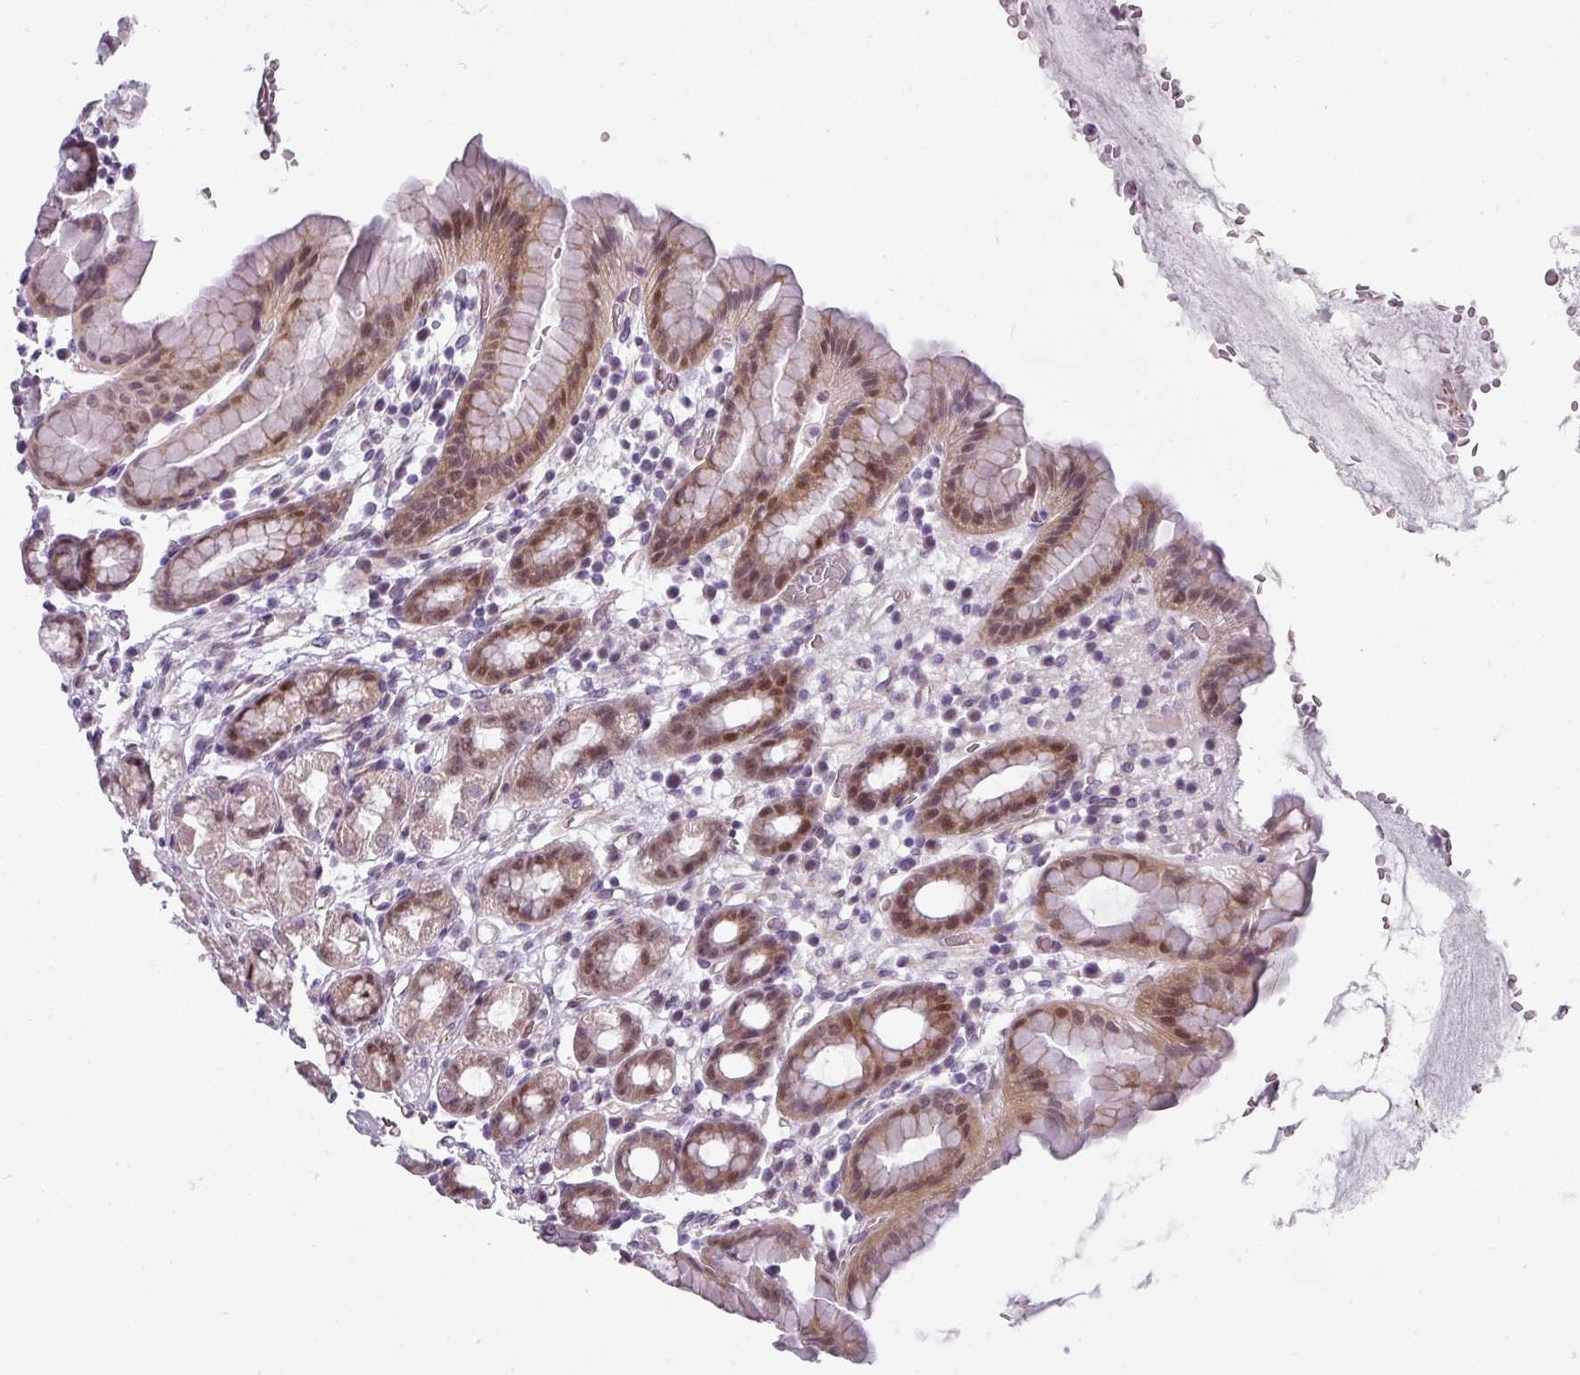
{"staining": {"intensity": "moderate", "quantity": ">75%", "location": "cytoplasmic/membranous,nuclear"}, "tissue": "stomach", "cell_type": "Glandular cells", "image_type": "normal", "snomed": [{"axis": "morphology", "description": "Normal tissue, NOS"}, {"axis": "topography", "description": "Stomach, upper"}, {"axis": "topography", "description": "Stomach, lower"}, {"axis": "topography", "description": "Small intestine"}], "caption": "Immunohistochemistry (IHC) photomicrograph of normal human stomach stained for a protein (brown), which reveals medium levels of moderate cytoplasmic/membranous,nuclear positivity in about >75% of glandular cells.", "gene": "CHRDL1", "patient": {"sex": "male", "age": 68}}